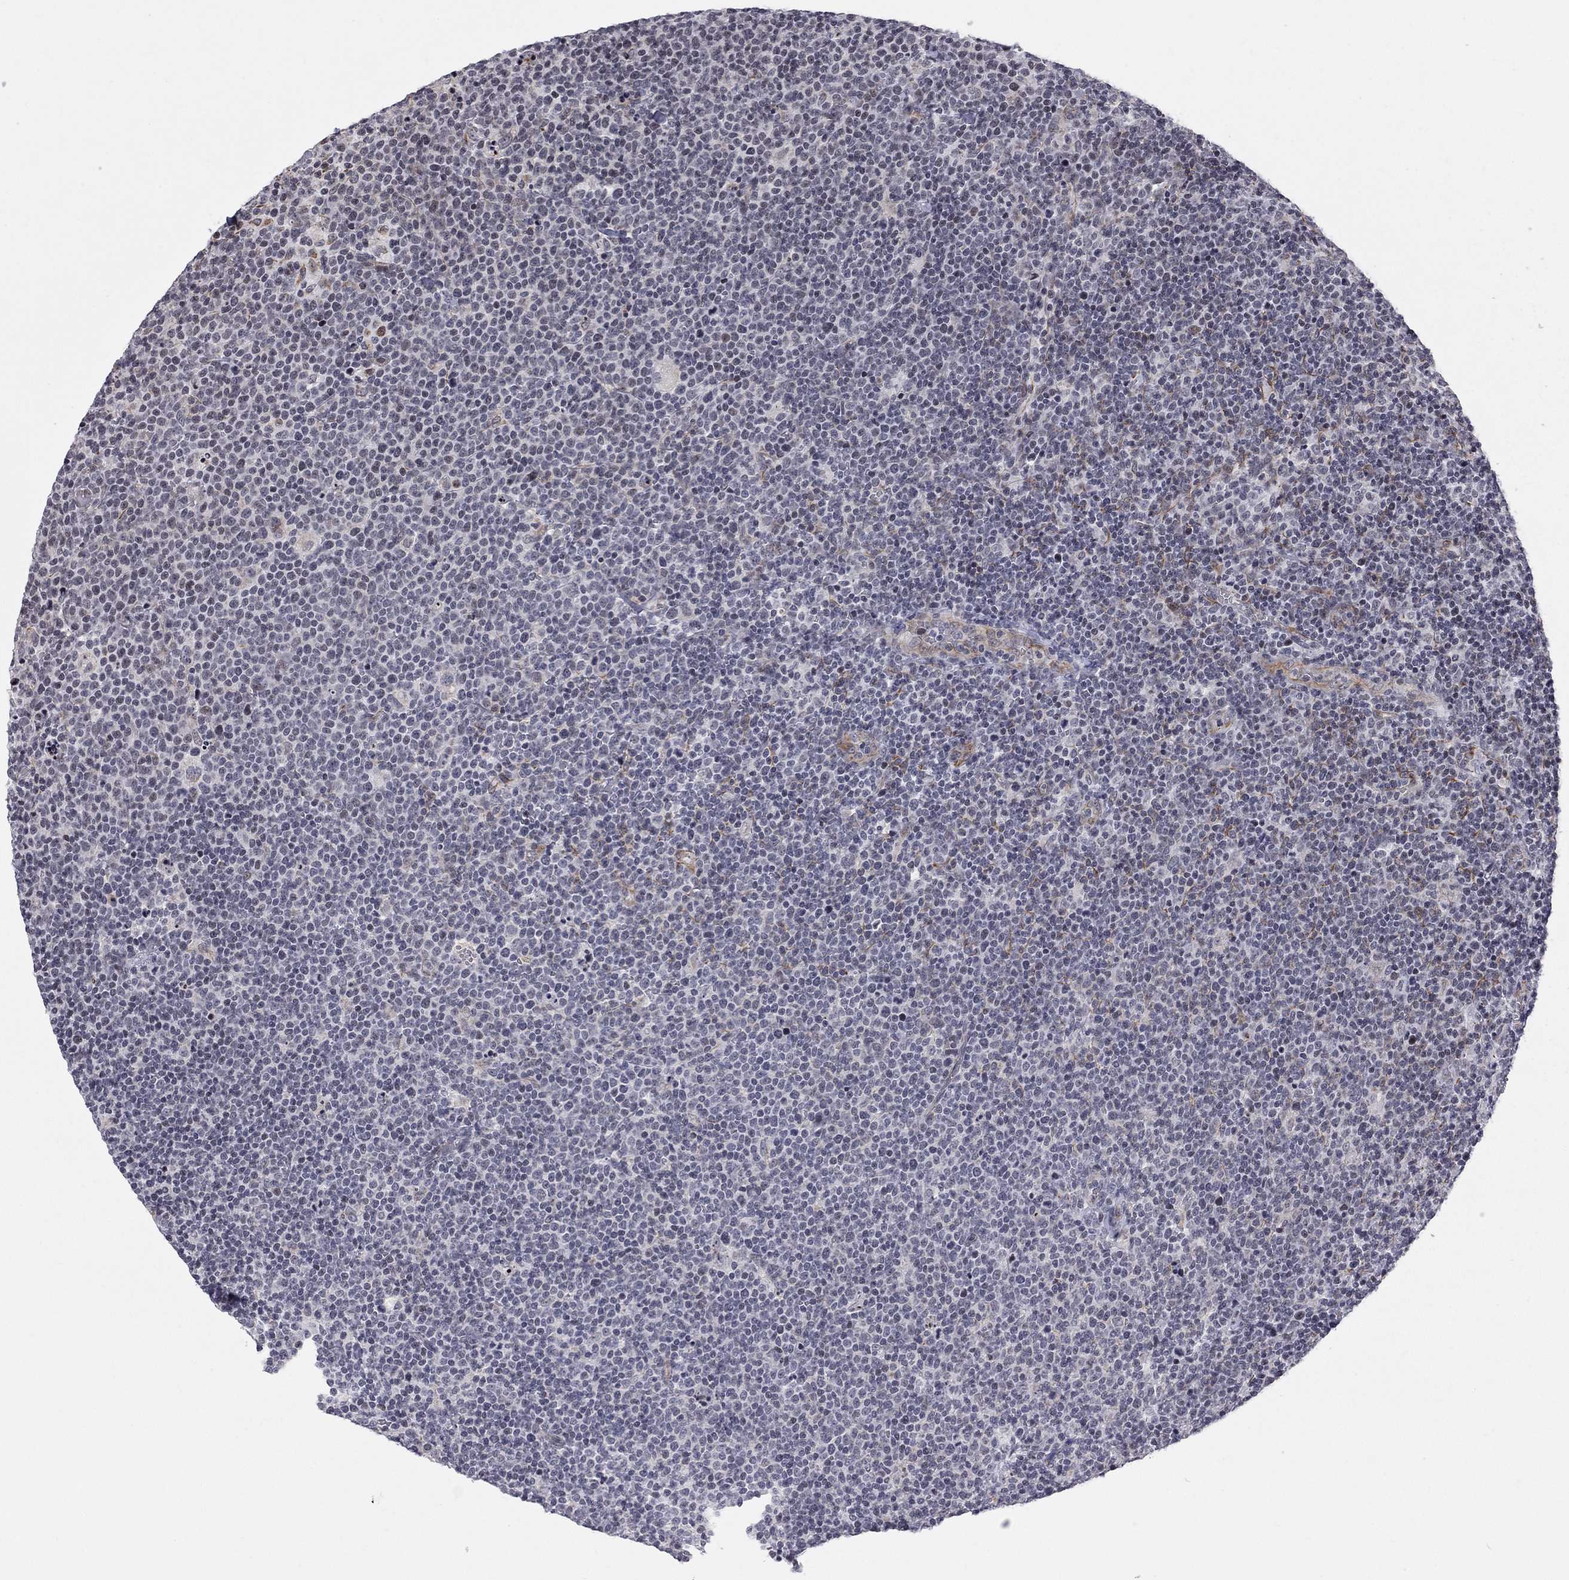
{"staining": {"intensity": "negative", "quantity": "none", "location": "none"}, "tissue": "lymphoma", "cell_type": "Tumor cells", "image_type": "cancer", "snomed": [{"axis": "morphology", "description": "Malignant lymphoma, non-Hodgkin's type, High grade"}, {"axis": "topography", "description": "Lymph node"}], "caption": "DAB (3,3'-diaminobenzidine) immunohistochemical staining of lymphoma shows no significant staining in tumor cells.", "gene": "MTNR1B", "patient": {"sex": "male", "age": 61}}